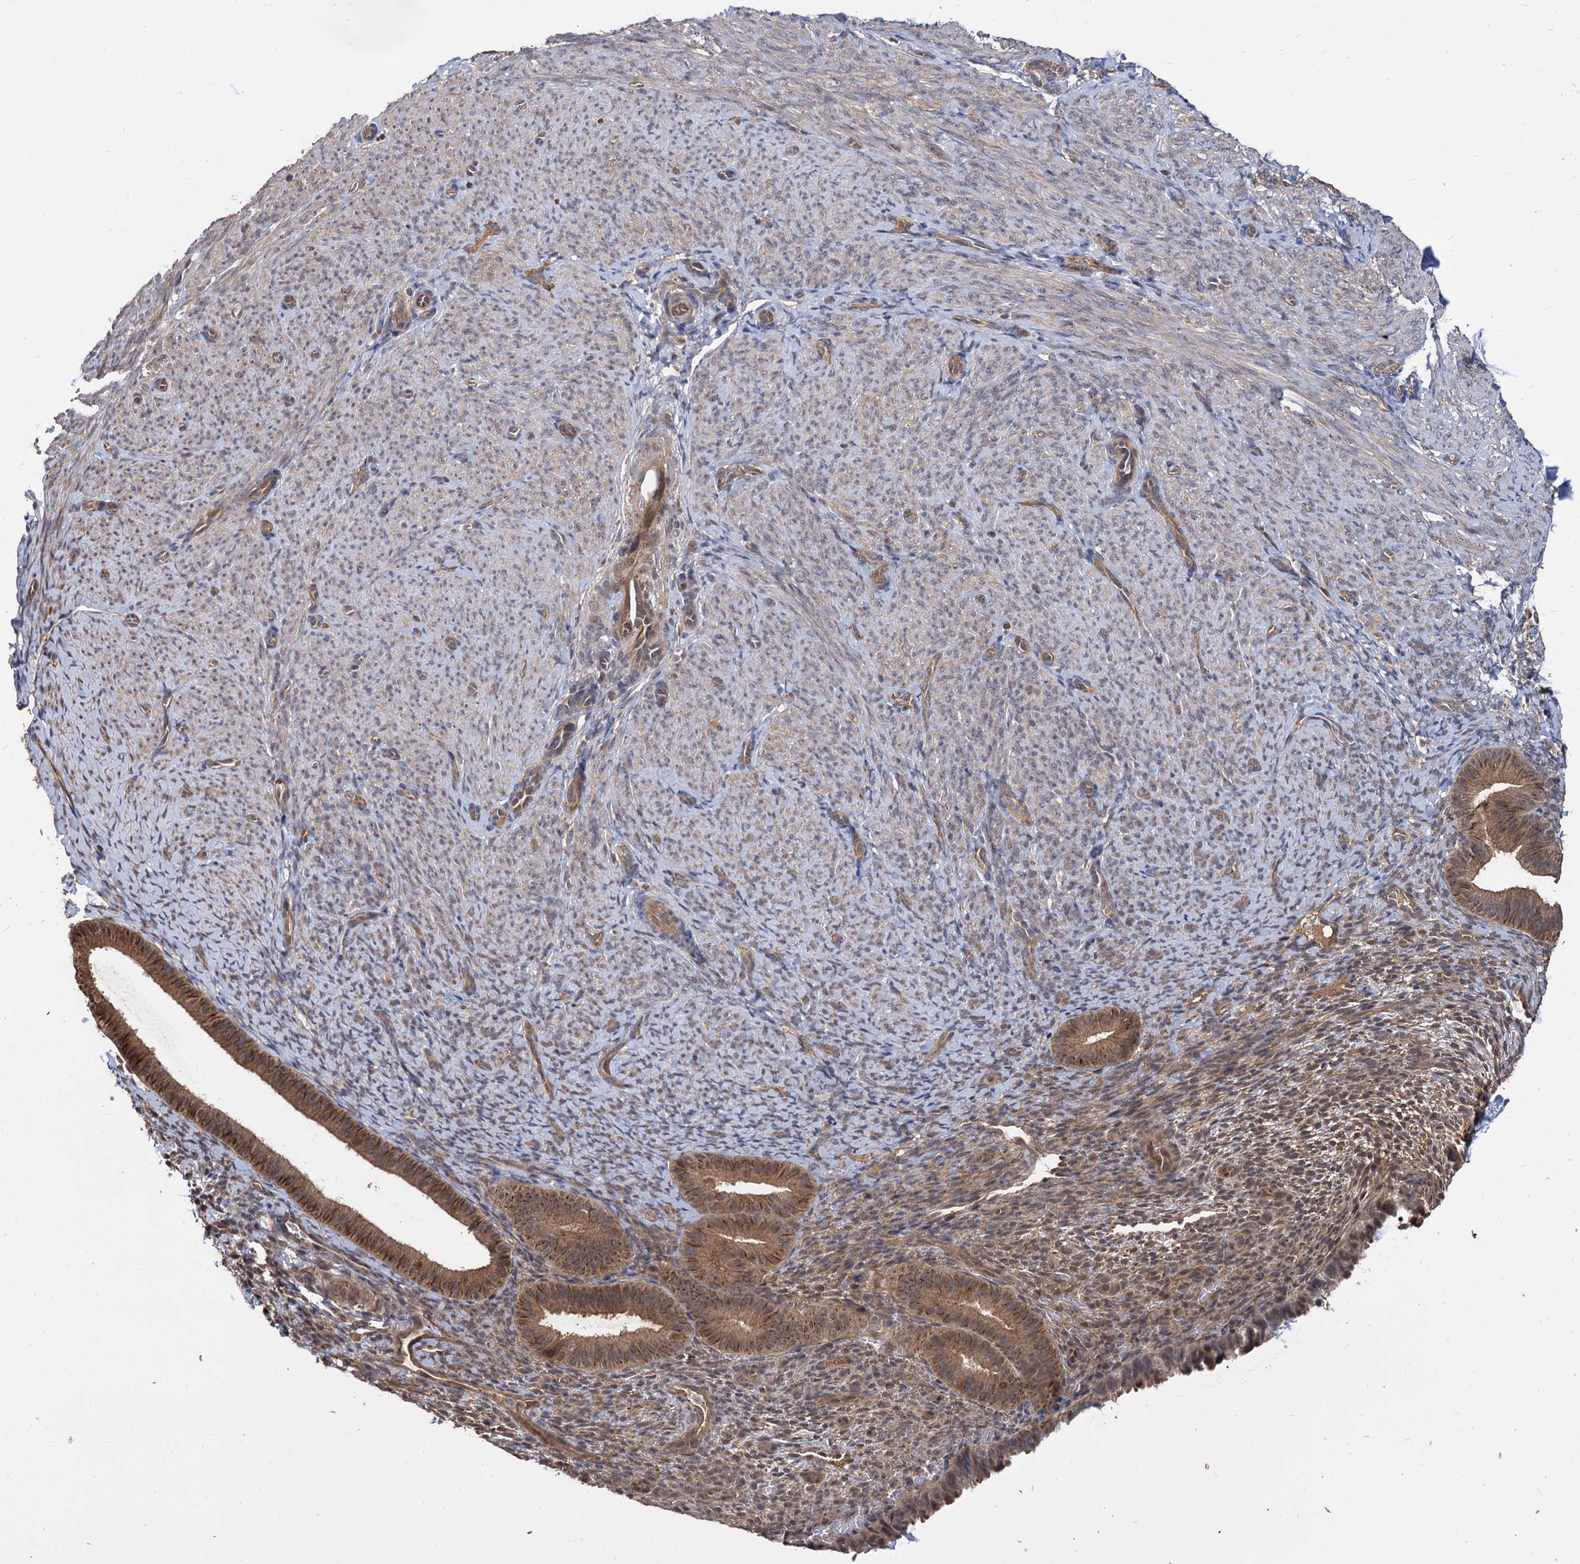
{"staining": {"intensity": "weak", "quantity": "25%-75%", "location": "cytoplasmic/membranous"}, "tissue": "endometrium", "cell_type": "Cells in endometrial stroma", "image_type": "normal", "snomed": [{"axis": "morphology", "description": "Normal tissue, NOS"}, {"axis": "topography", "description": "Endometrium"}], "caption": "Approximately 25%-75% of cells in endometrial stroma in benign human endometrium demonstrate weak cytoplasmic/membranous protein expression as visualized by brown immunohistochemical staining.", "gene": "PSMD4", "patient": {"sex": "female", "age": 65}}